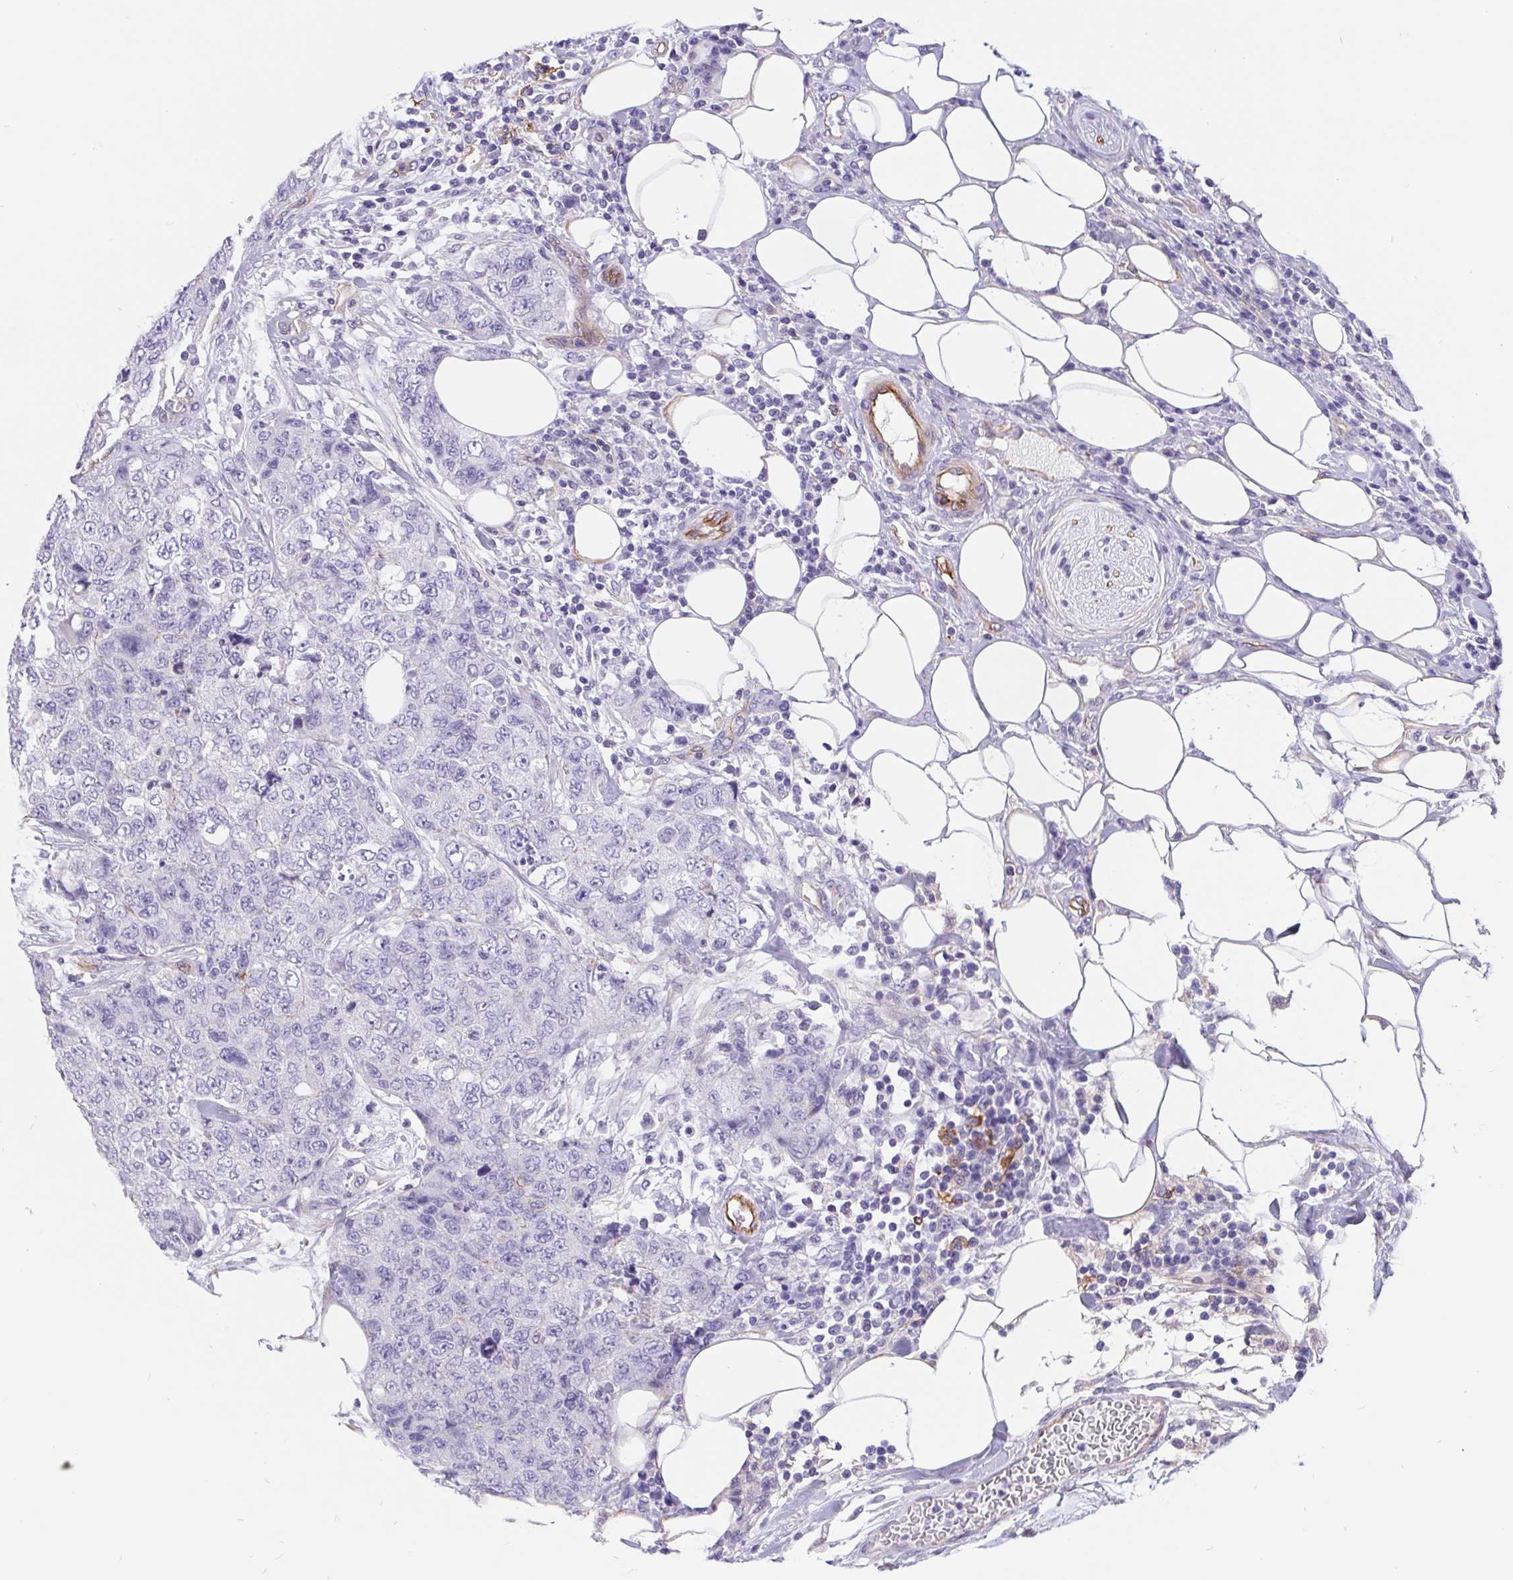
{"staining": {"intensity": "negative", "quantity": "none", "location": "none"}, "tissue": "urothelial cancer", "cell_type": "Tumor cells", "image_type": "cancer", "snomed": [{"axis": "morphology", "description": "Urothelial carcinoma, High grade"}, {"axis": "topography", "description": "Urinary bladder"}], "caption": "The immunohistochemistry (IHC) photomicrograph has no significant staining in tumor cells of urothelial cancer tissue.", "gene": "LIMCH1", "patient": {"sex": "female", "age": 78}}